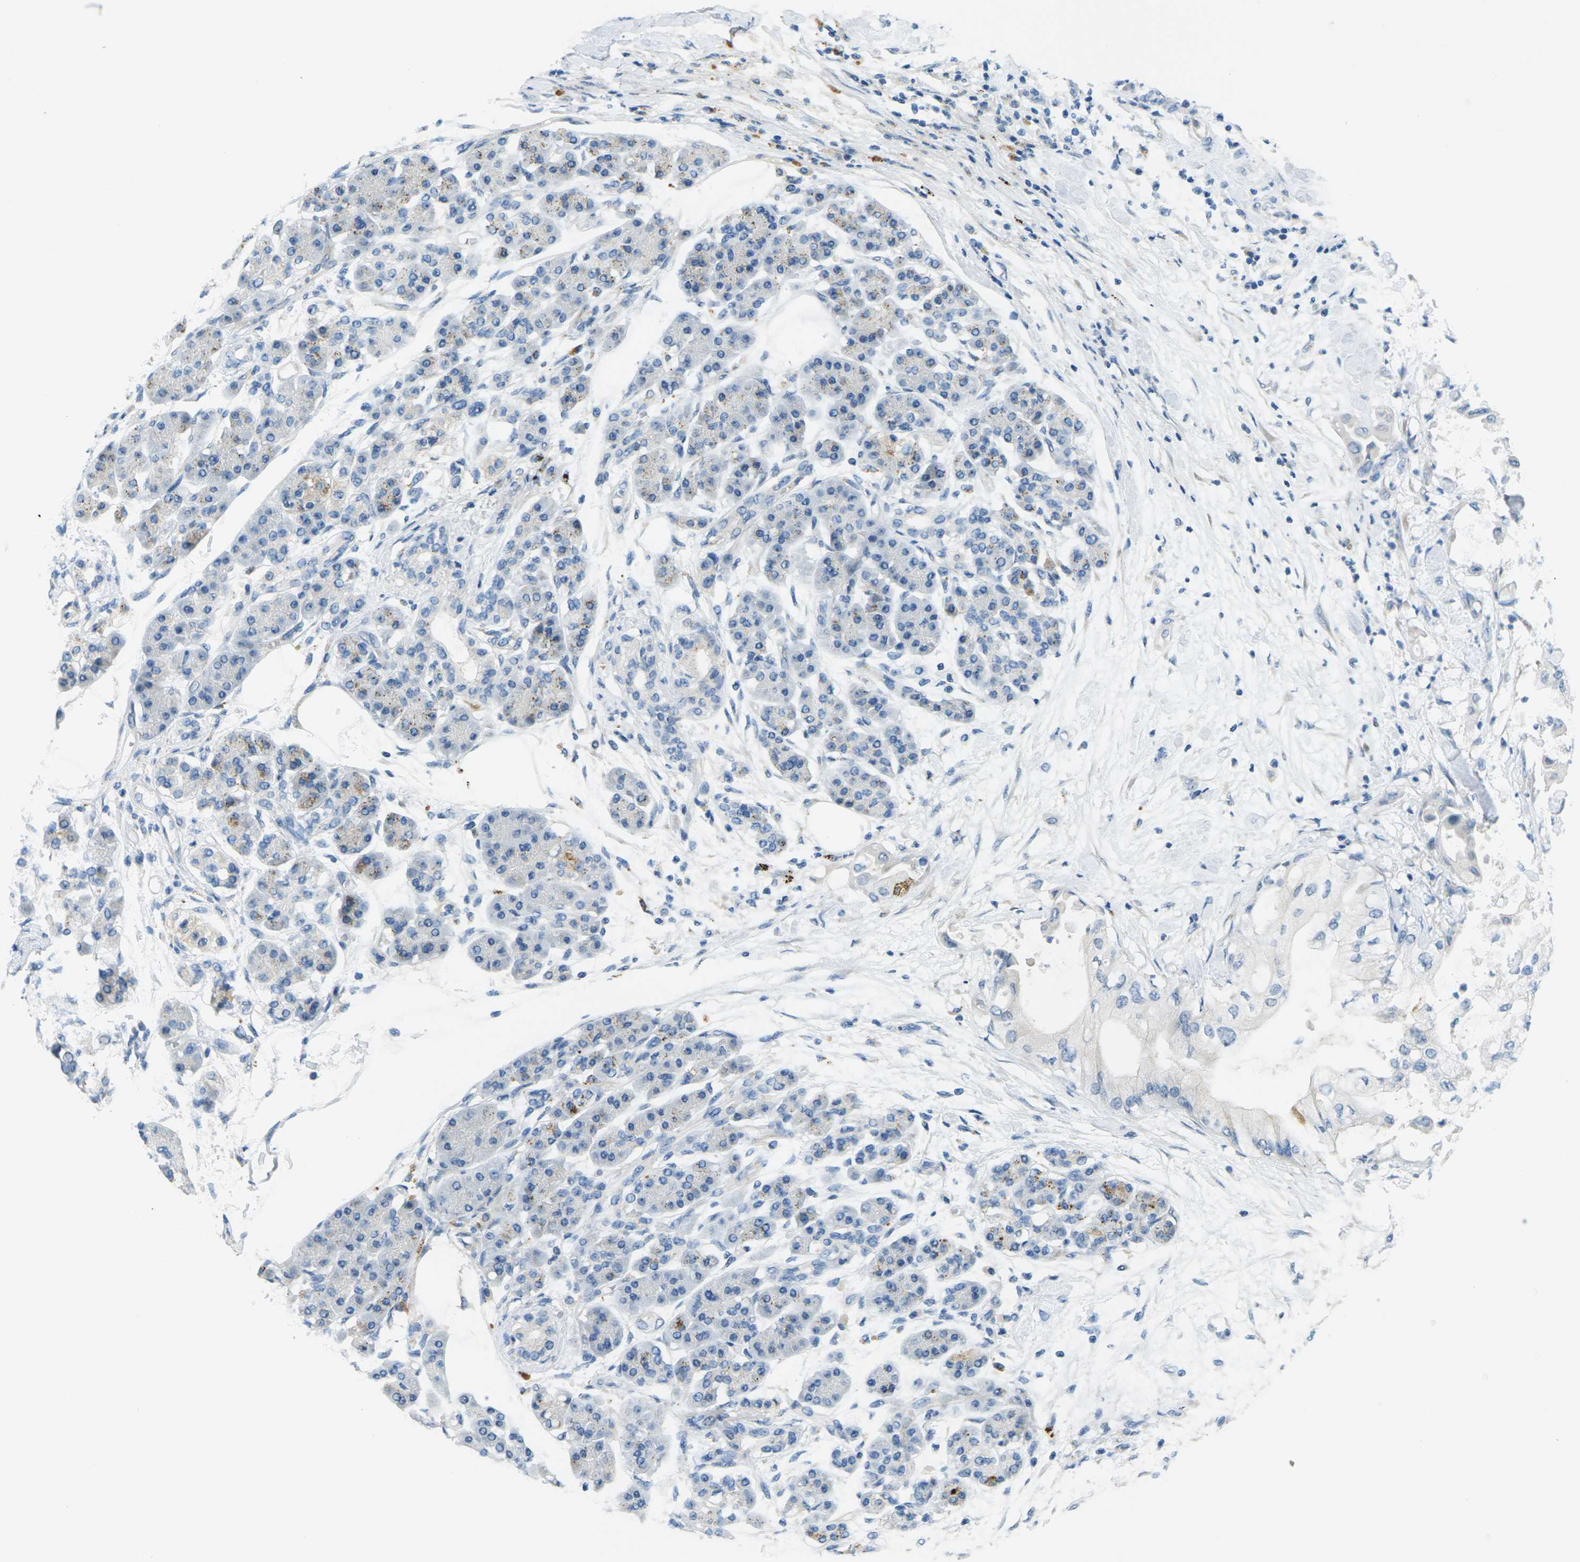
{"staining": {"intensity": "negative", "quantity": "none", "location": "none"}, "tissue": "pancreatic cancer", "cell_type": "Tumor cells", "image_type": "cancer", "snomed": [{"axis": "morphology", "description": "Adenocarcinoma, NOS"}, {"axis": "morphology", "description": "Adenocarcinoma, metastatic, NOS"}, {"axis": "topography", "description": "Lymph node"}, {"axis": "topography", "description": "Pancreas"}, {"axis": "topography", "description": "Duodenum"}], "caption": "High power microscopy histopathology image of an IHC histopathology image of pancreatic metastatic adenocarcinoma, revealing no significant staining in tumor cells.", "gene": "CYP2C8", "patient": {"sex": "female", "age": 64}}